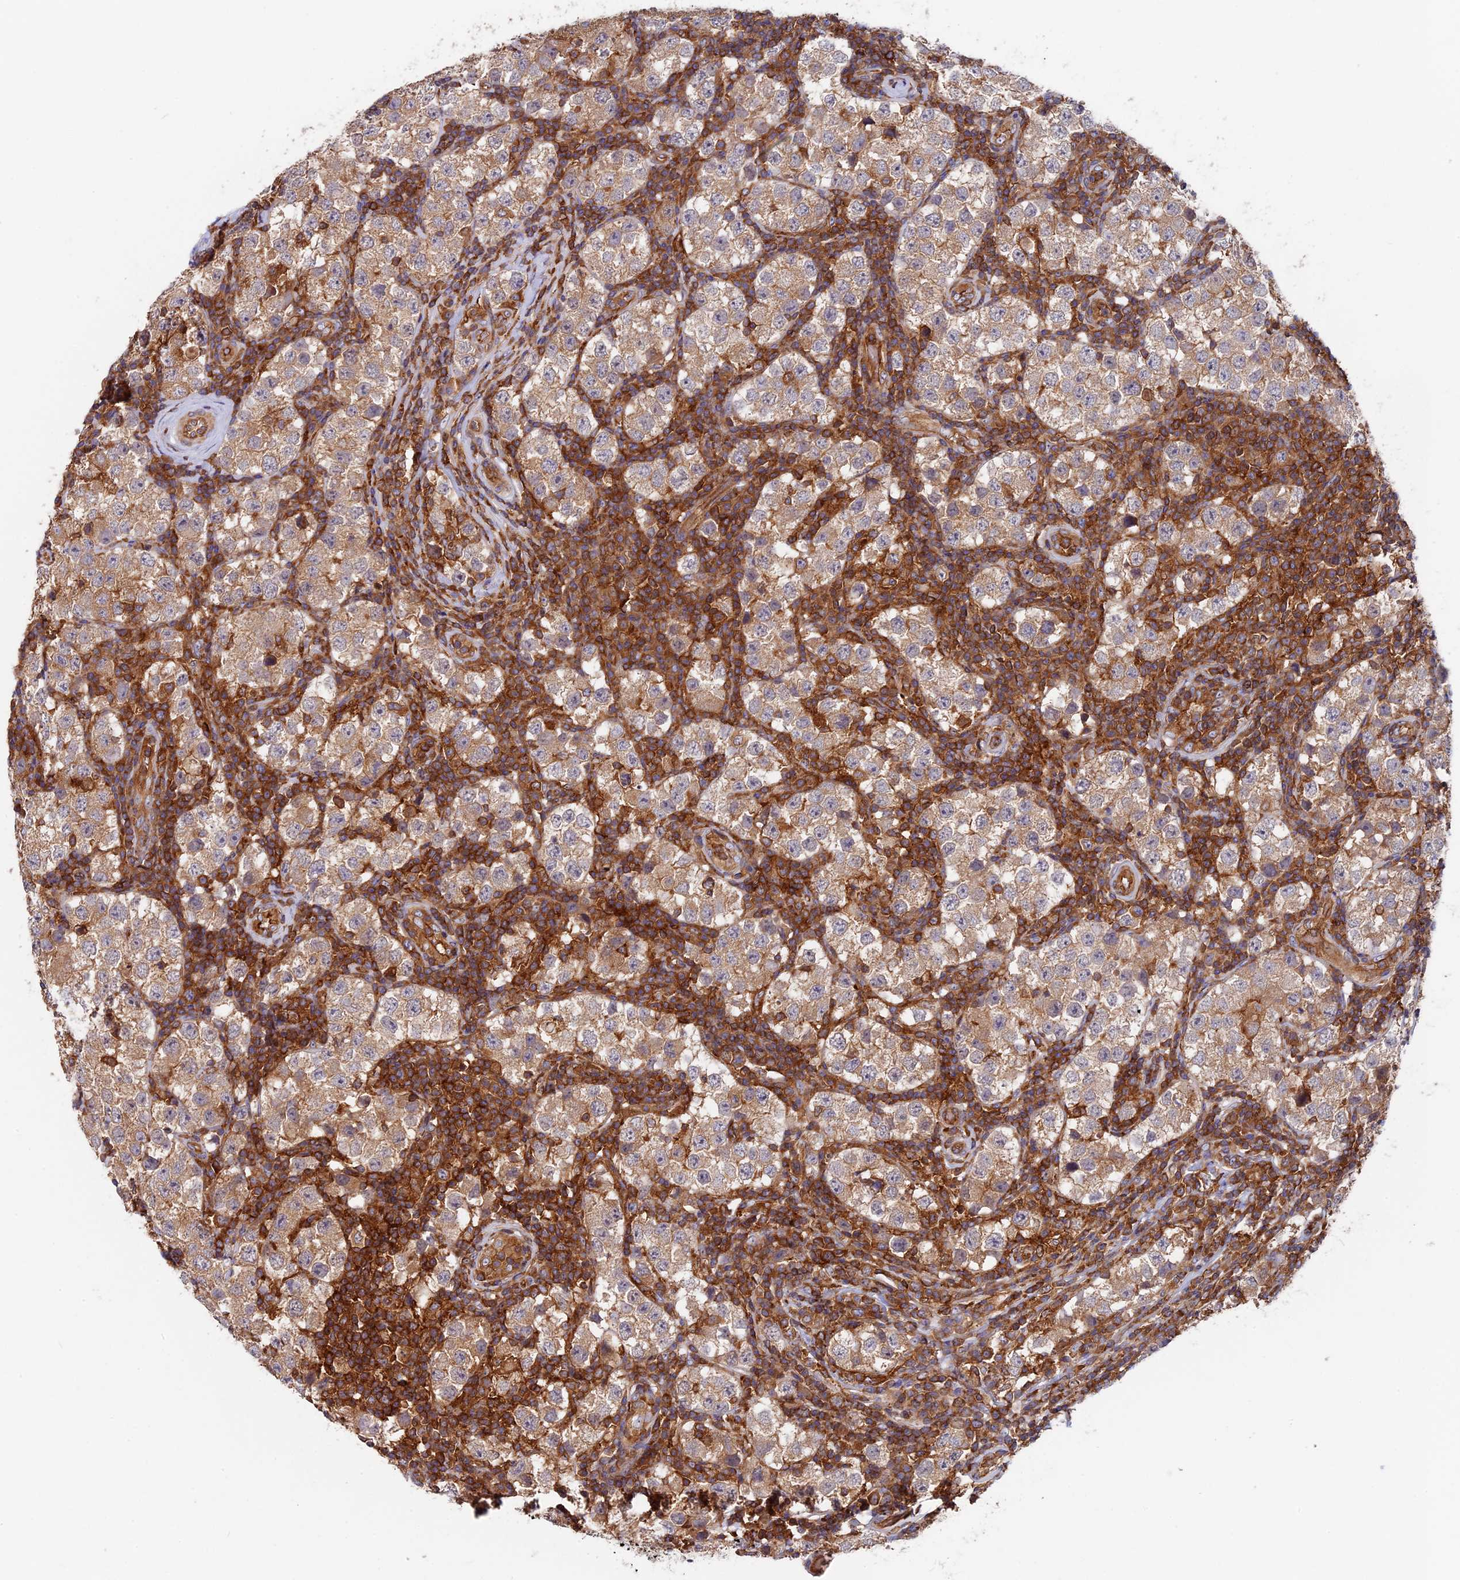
{"staining": {"intensity": "weak", "quantity": ">75%", "location": "cytoplasmic/membranous"}, "tissue": "testis cancer", "cell_type": "Tumor cells", "image_type": "cancer", "snomed": [{"axis": "morphology", "description": "Seminoma, NOS"}, {"axis": "topography", "description": "Testis"}], "caption": "Immunohistochemical staining of human seminoma (testis) demonstrates low levels of weak cytoplasmic/membranous expression in approximately >75% of tumor cells.", "gene": "MYO9B", "patient": {"sex": "male", "age": 34}}